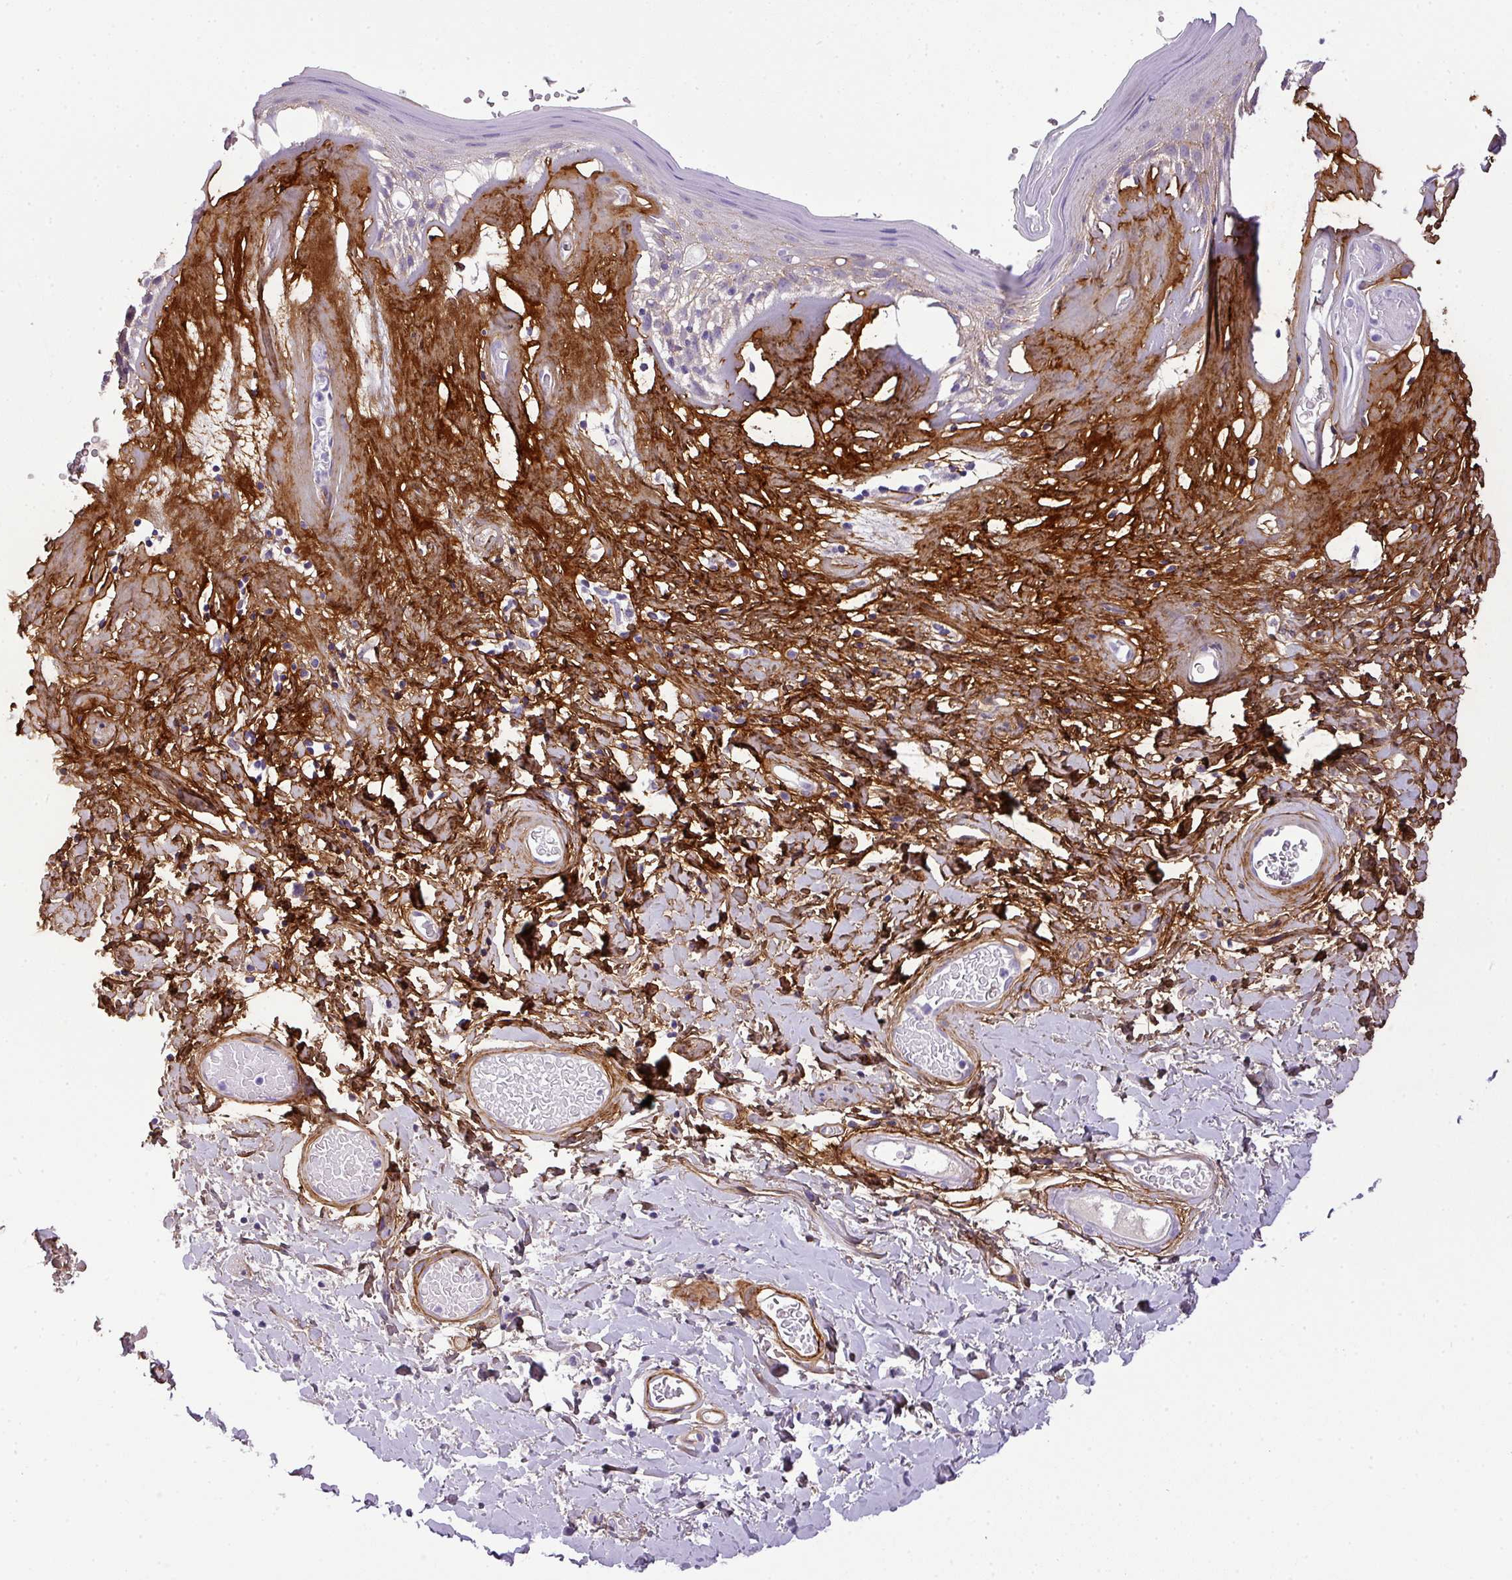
{"staining": {"intensity": "moderate", "quantity": "25%-75%", "location": "cytoplasmic/membranous"}, "tissue": "skin", "cell_type": "Epidermal cells", "image_type": "normal", "snomed": [{"axis": "morphology", "description": "Normal tissue, NOS"}, {"axis": "morphology", "description": "Inflammation, NOS"}, {"axis": "topography", "description": "Vulva"}], "caption": "Brown immunohistochemical staining in unremarkable skin displays moderate cytoplasmic/membranous expression in approximately 25%-75% of epidermal cells. The staining was performed using DAB (3,3'-diaminobenzidine), with brown indicating positive protein expression. Nuclei are stained blue with hematoxylin.", "gene": "PARD6G", "patient": {"sex": "female", "age": 86}}